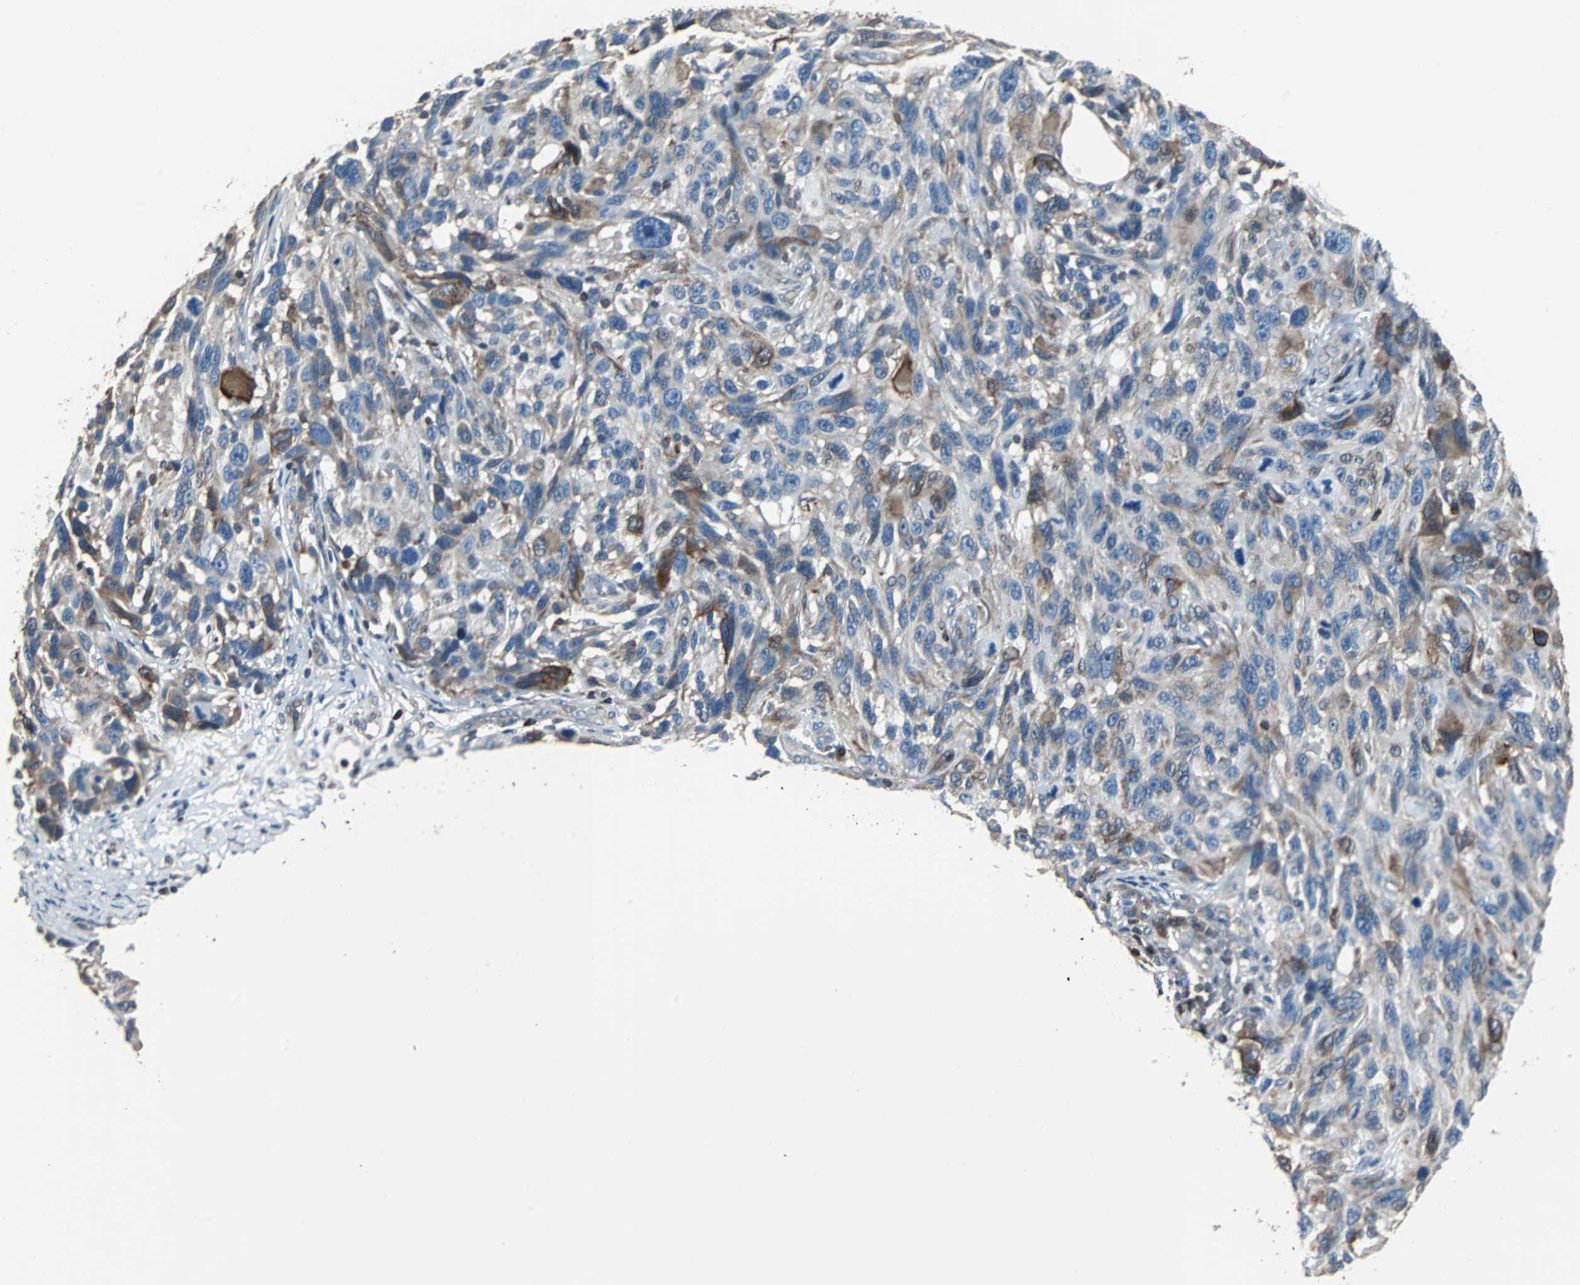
{"staining": {"intensity": "moderate", "quantity": "25%-75%", "location": "cytoplasmic/membranous"}, "tissue": "melanoma", "cell_type": "Tumor cells", "image_type": "cancer", "snomed": [{"axis": "morphology", "description": "Malignant melanoma, NOS"}, {"axis": "topography", "description": "Skin"}], "caption": "The immunohistochemical stain shows moderate cytoplasmic/membranous expression in tumor cells of melanoma tissue. (DAB IHC with brightfield microscopy, high magnification).", "gene": "PBXIP1", "patient": {"sex": "male", "age": 53}}